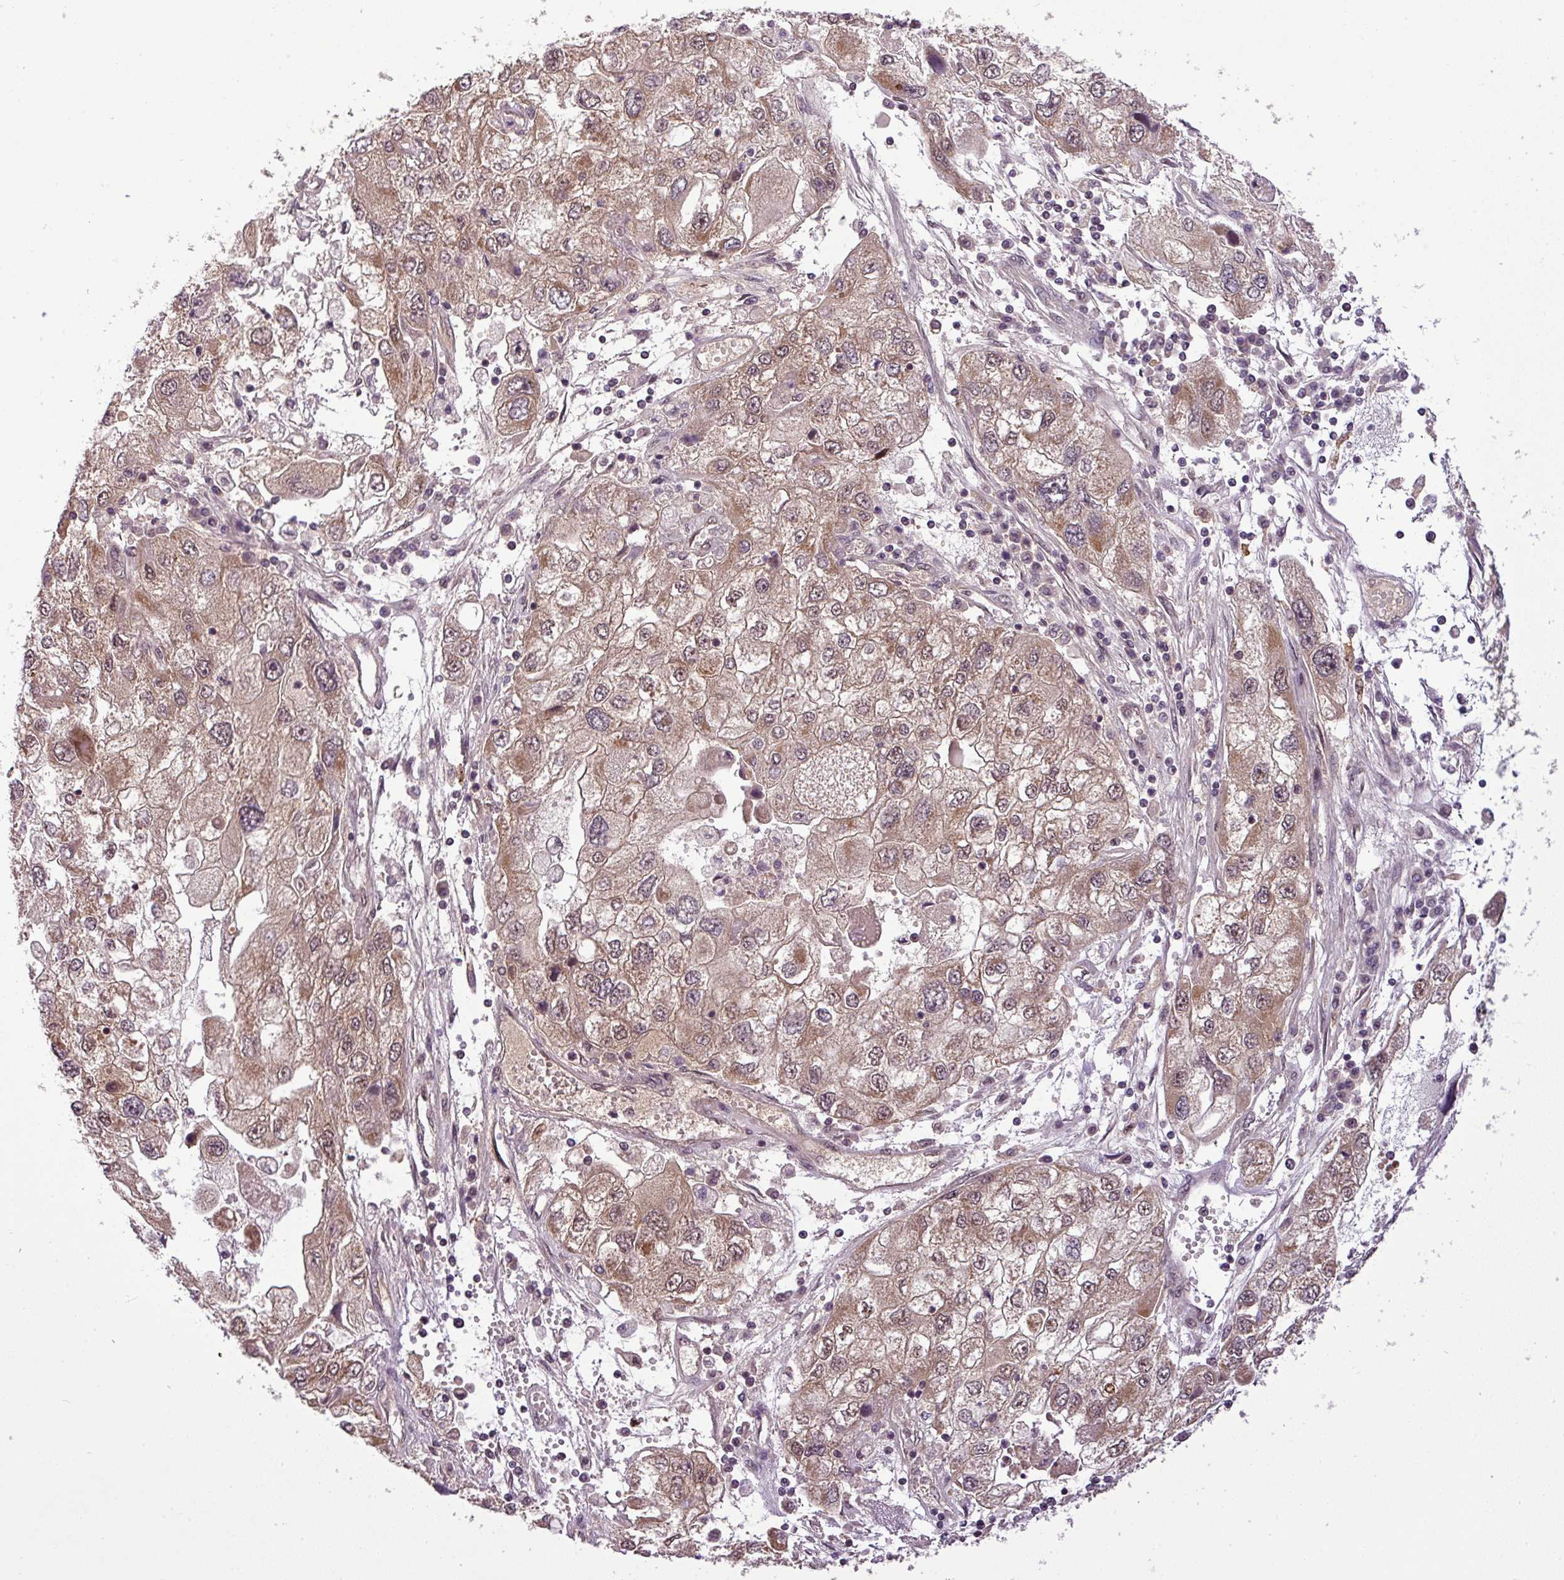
{"staining": {"intensity": "moderate", "quantity": ">75%", "location": "cytoplasmic/membranous"}, "tissue": "endometrial cancer", "cell_type": "Tumor cells", "image_type": "cancer", "snomed": [{"axis": "morphology", "description": "Adenocarcinoma, NOS"}, {"axis": "topography", "description": "Endometrium"}], "caption": "Endometrial cancer (adenocarcinoma) was stained to show a protein in brown. There is medium levels of moderate cytoplasmic/membranous expression in approximately >75% of tumor cells. (DAB (3,3'-diaminobenzidine) IHC, brown staining for protein, blue staining for nuclei).", "gene": "MFHAS1", "patient": {"sex": "female", "age": 49}}